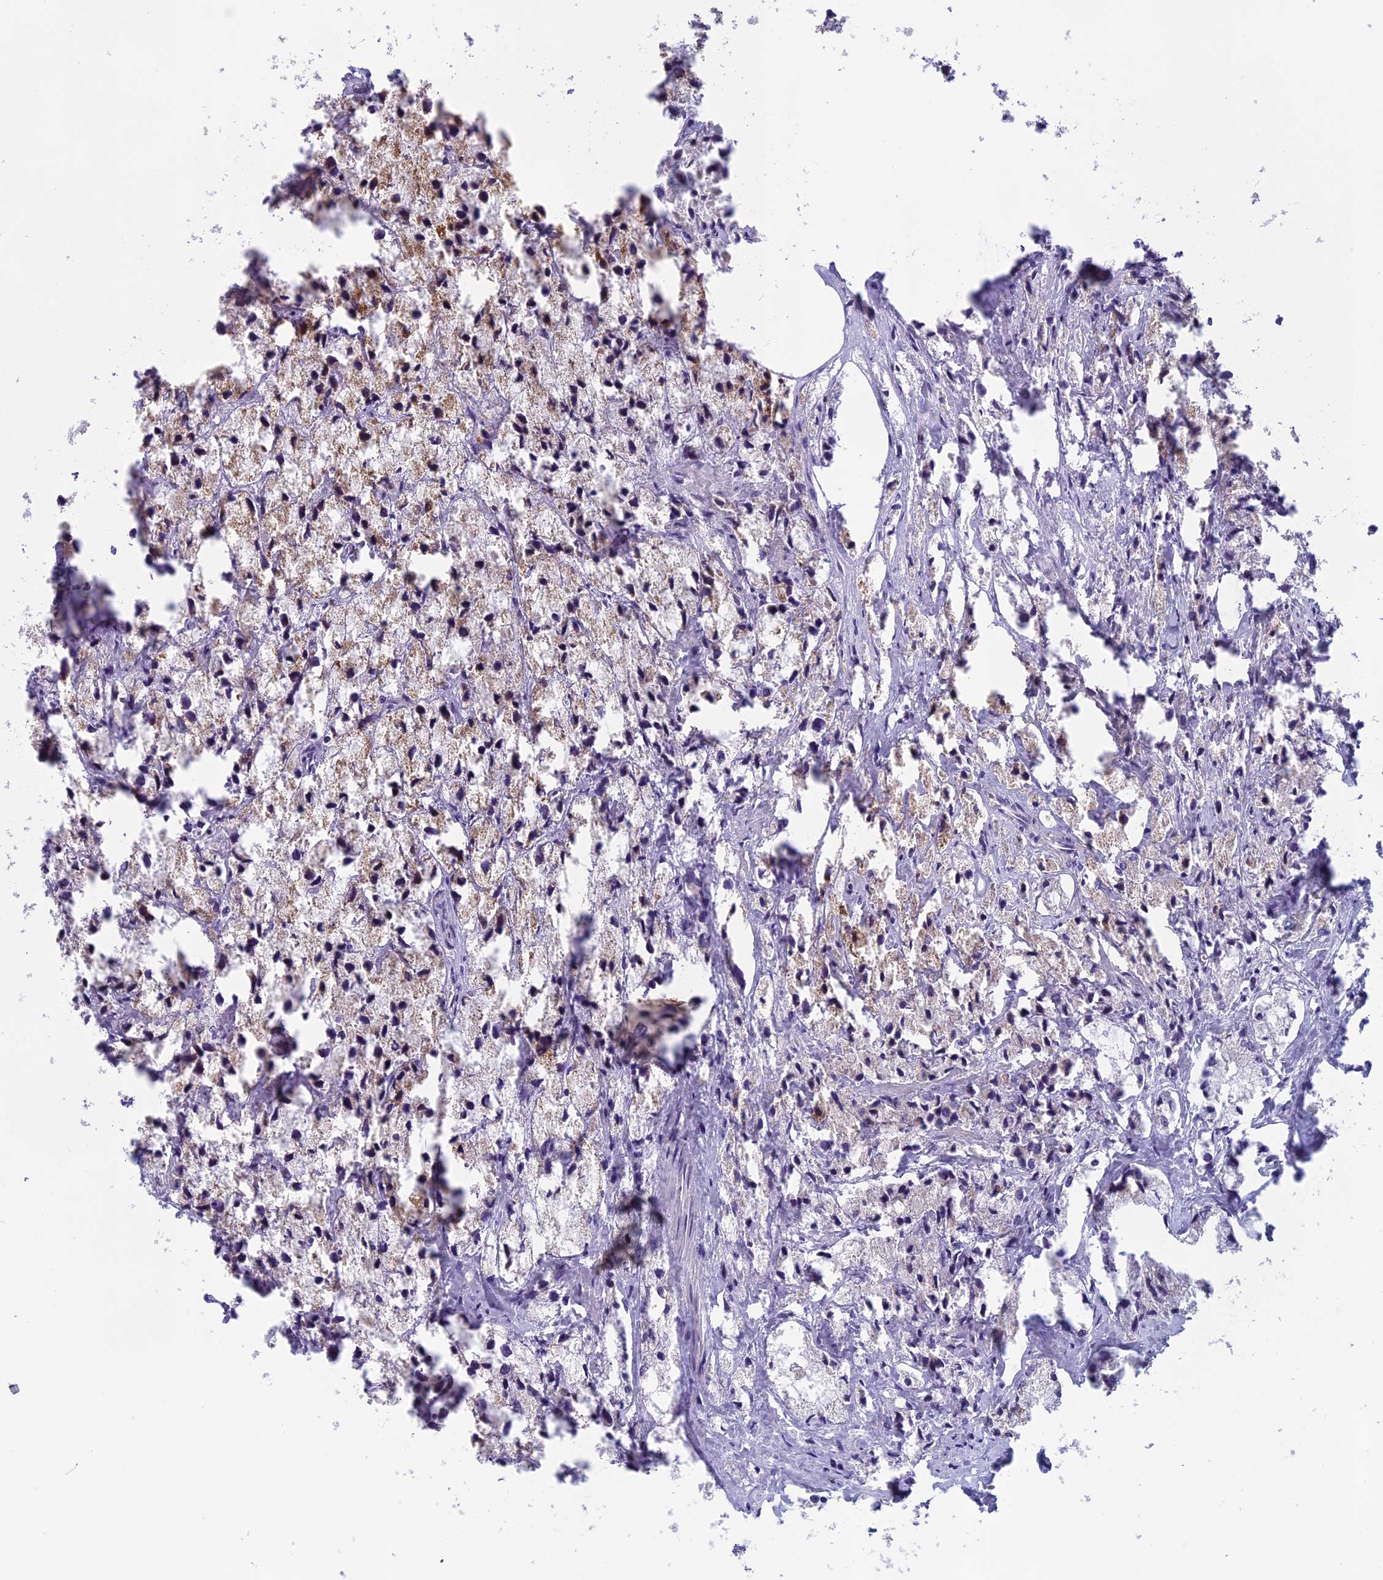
{"staining": {"intensity": "negative", "quantity": "none", "location": "none"}, "tissue": "prostate cancer", "cell_type": "Tumor cells", "image_type": "cancer", "snomed": [{"axis": "morphology", "description": "Adenocarcinoma, High grade"}, {"axis": "topography", "description": "Prostate"}], "caption": "DAB immunohistochemical staining of prostate cancer displays no significant staining in tumor cells. (DAB (3,3'-diaminobenzidine) immunohistochemistry (IHC) visualized using brightfield microscopy, high magnification).", "gene": "ARHGEF37", "patient": {"sex": "male", "age": 66}}